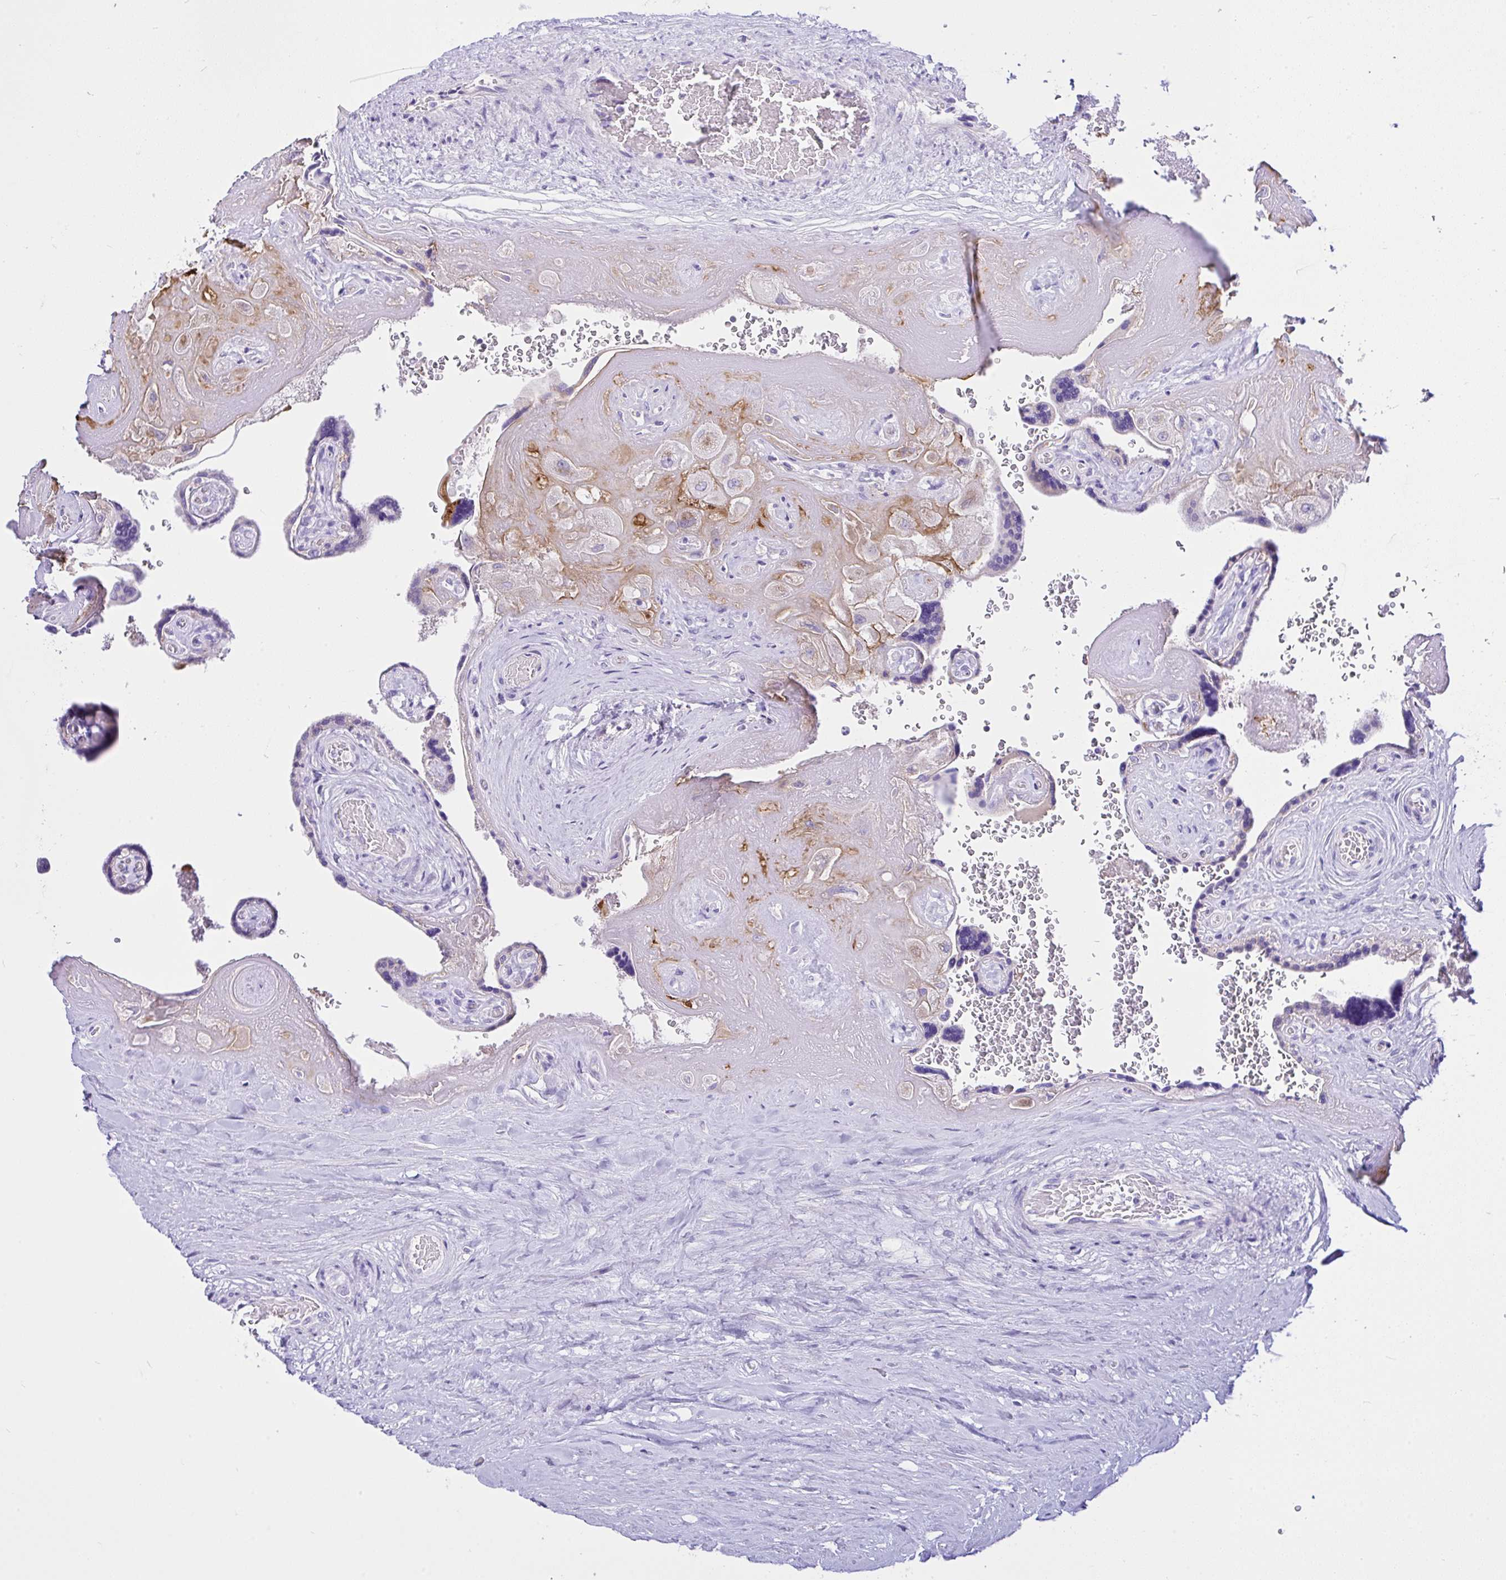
{"staining": {"intensity": "negative", "quantity": "none", "location": "none"}, "tissue": "placenta", "cell_type": "Decidual cells", "image_type": "normal", "snomed": [{"axis": "morphology", "description": "Normal tissue, NOS"}, {"axis": "topography", "description": "Placenta"}], "caption": "This is a photomicrograph of immunohistochemistry staining of unremarkable placenta, which shows no positivity in decidual cells. (DAB (3,3'-diaminobenzidine) immunohistochemistry, high magnification).", "gene": "SLC13A1", "patient": {"sex": "female", "age": 32}}